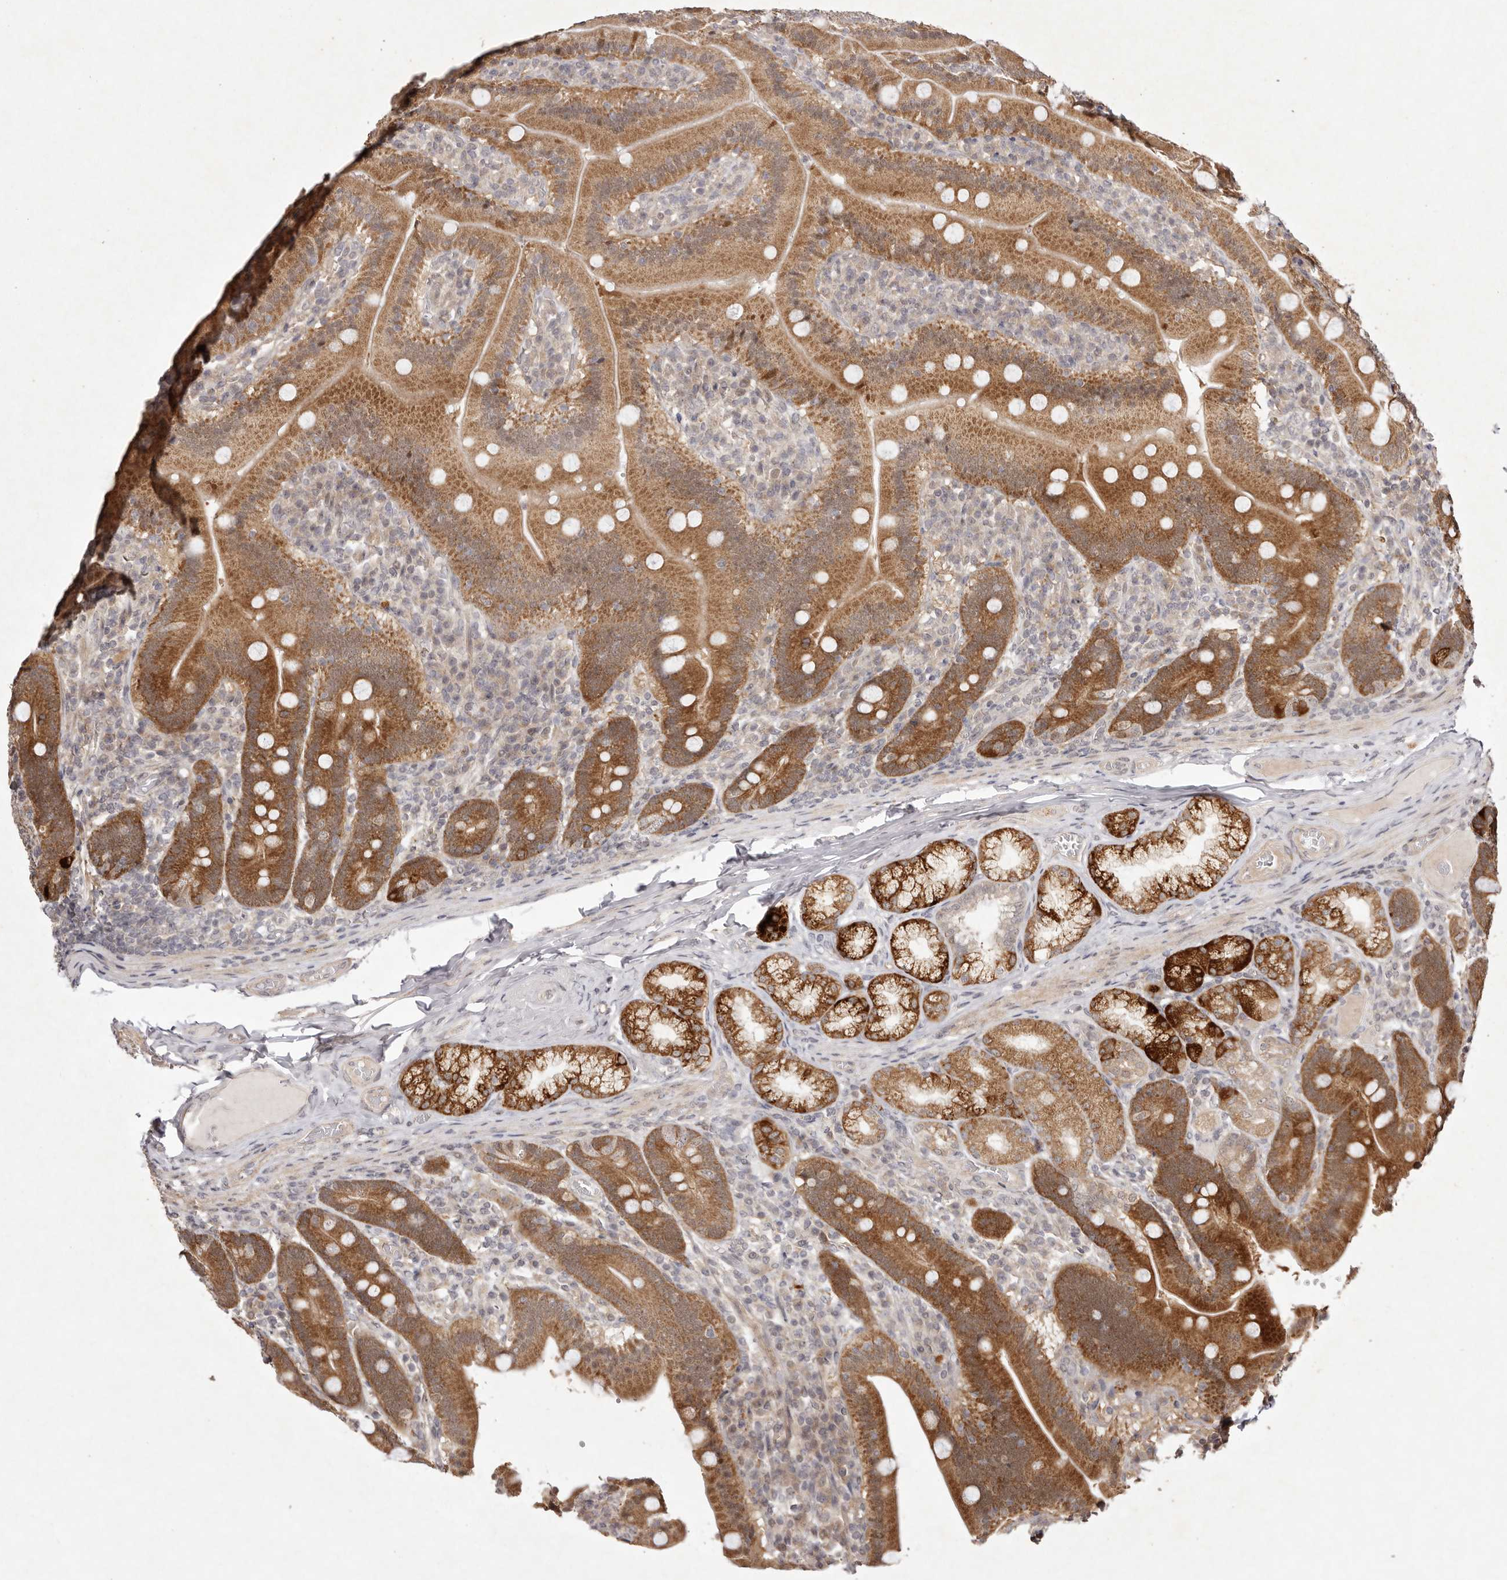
{"staining": {"intensity": "strong", "quantity": ">75%", "location": "cytoplasmic/membranous,nuclear"}, "tissue": "duodenum", "cell_type": "Glandular cells", "image_type": "normal", "snomed": [{"axis": "morphology", "description": "Normal tissue, NOS"}, {"axis": "topography", "description": "Duodenum"}], "caption": "The histopathology image exhibits immunohistochemical staining of benign duodenum. There is strong cytoplasmic/membranous,nuclear expression is appreciated in about >75% of glandular cells. The staining is performed using DAB brown chromogen to label protein expression. The nuclei are counter-stained blue using hematoxylin.", "gene": "BUD31", "patient": {"sex": "female", "age": 62}}